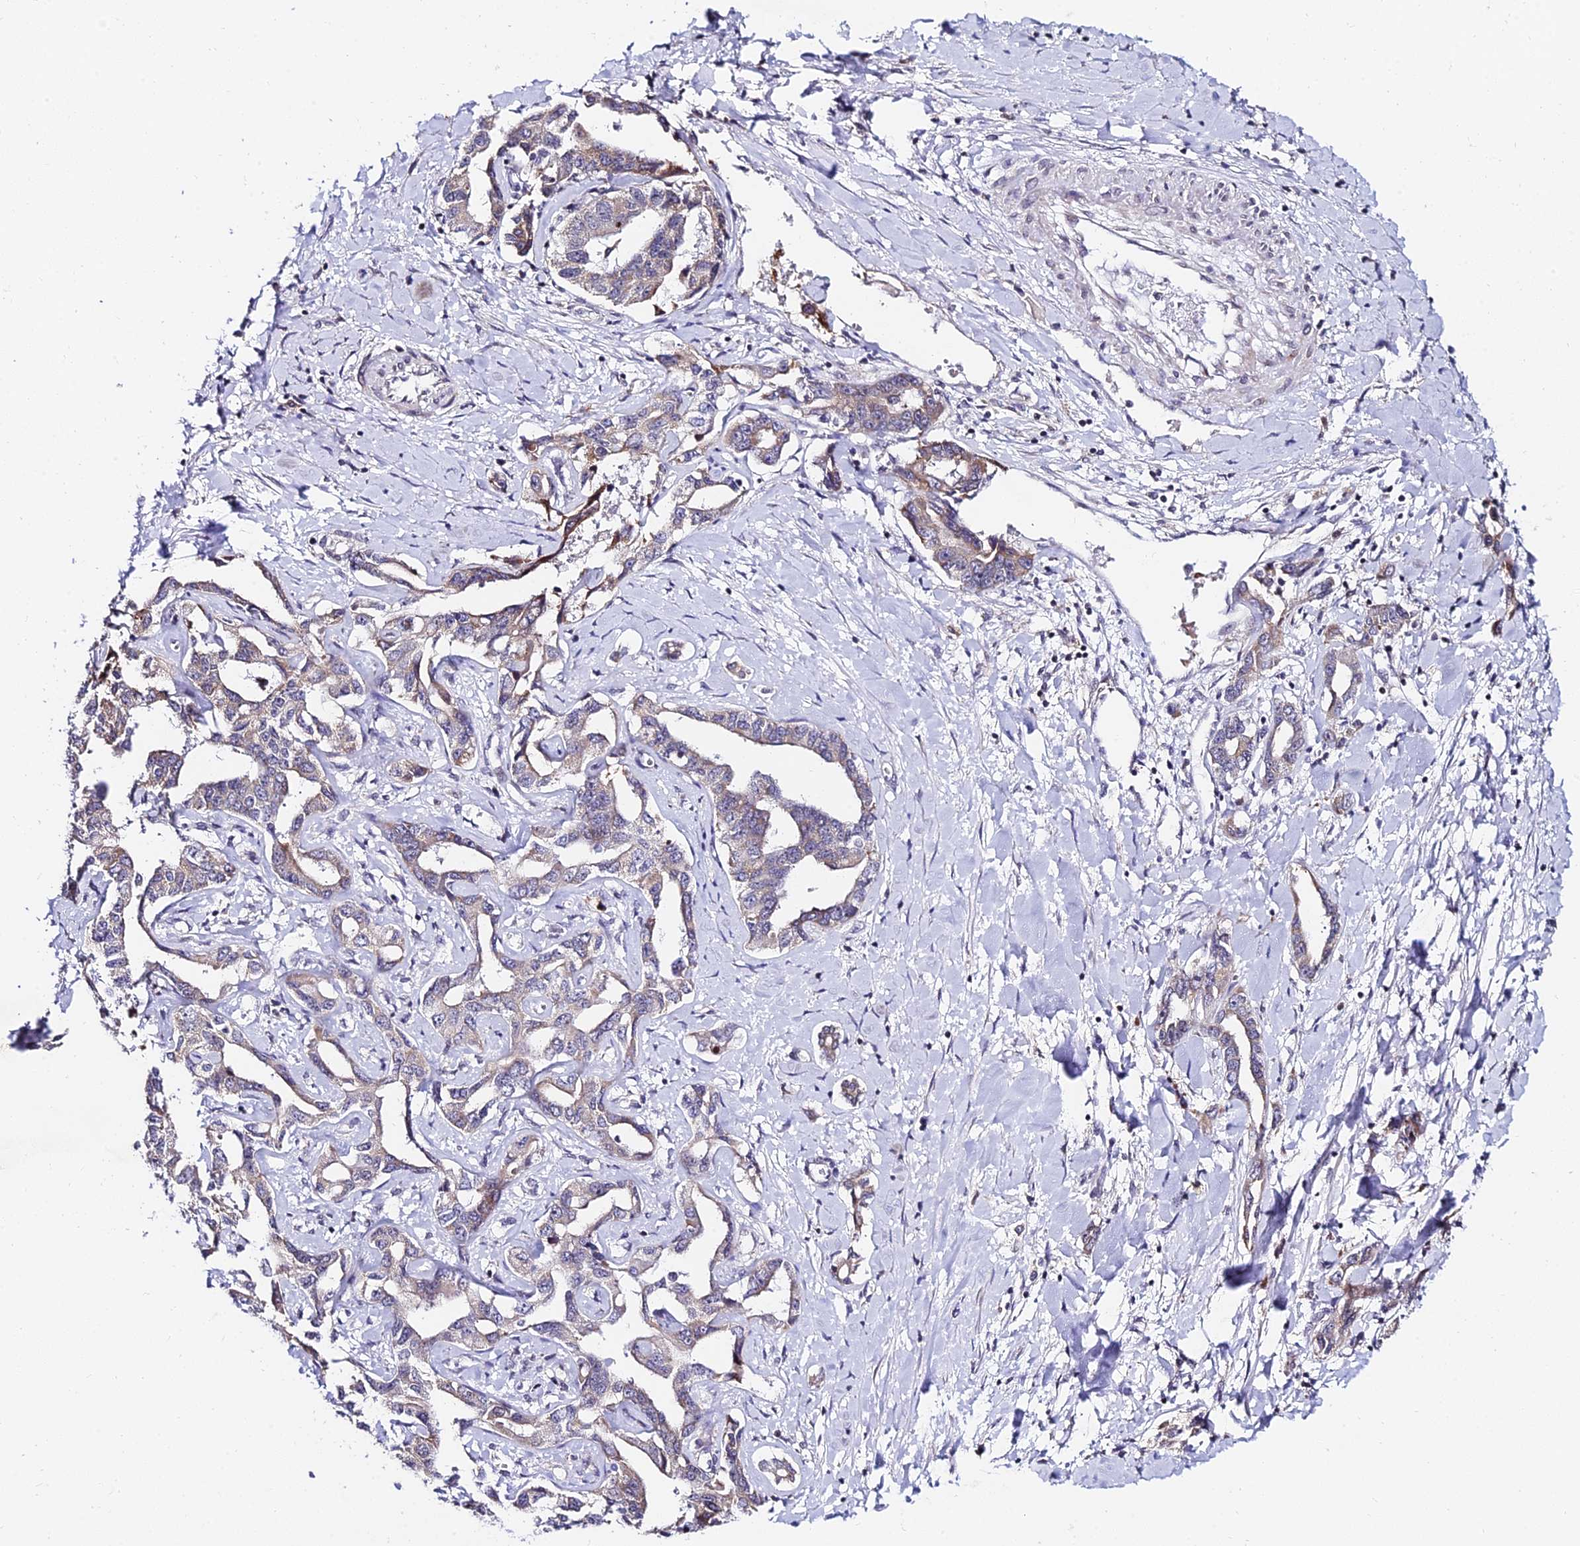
{"staining": {"intensity": "weak", "quantity": "<25%", "location": "cytoplasmic/membranous"}, "tissue": "liver cancer", "cell_type": "Tumor cells", "image_type": "cancer", "snomed": [{"axis": "morphology", "description": "Cholangiocarcinoma"}, {"axis": "topography", "description": "Liver"}], "caption": "There is no significant positivity in tumor cells of liver cholangiocarcinoma.", "gene": "CDNF", "patient": {"sex": "male", "age": 59}}